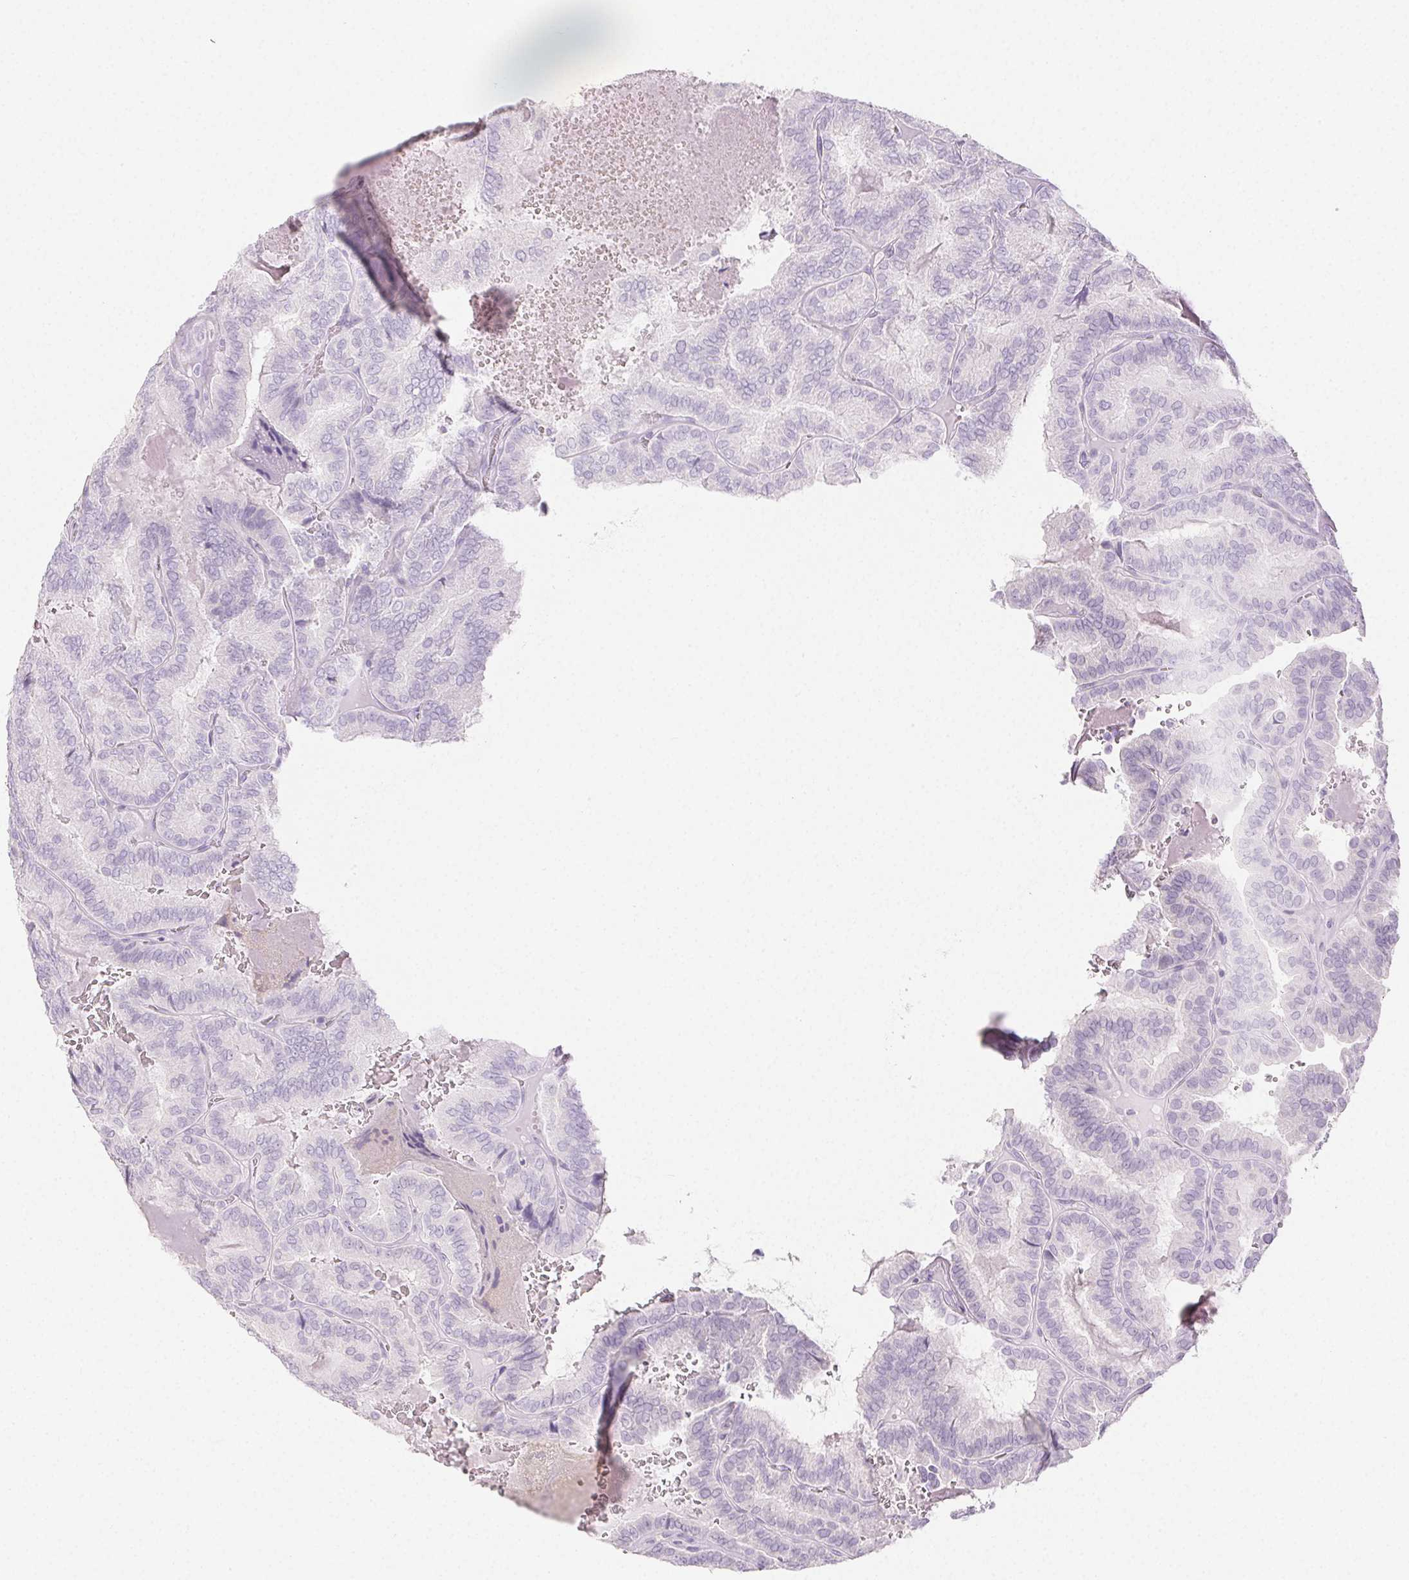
{"staining": {"intensity": "negative", "quantity": "none", "location": "none"}, "tissue": "thyroid cancer", "cell_type": "Tumor cells", "image_type": "cancer", "snomed": [{"axis": "morphology", "description": "Papillary adenocarcinoma, NOS"}, {"axis": "topography", "description": "Thyroid gland"}], "caption": "Thyroid cancer (papillary adenocarcinoma) stained for a protein using IHC reveals no positivity tumor cells.", "gene": "PI3", "patient": {"sex": "female", "age": 75}}